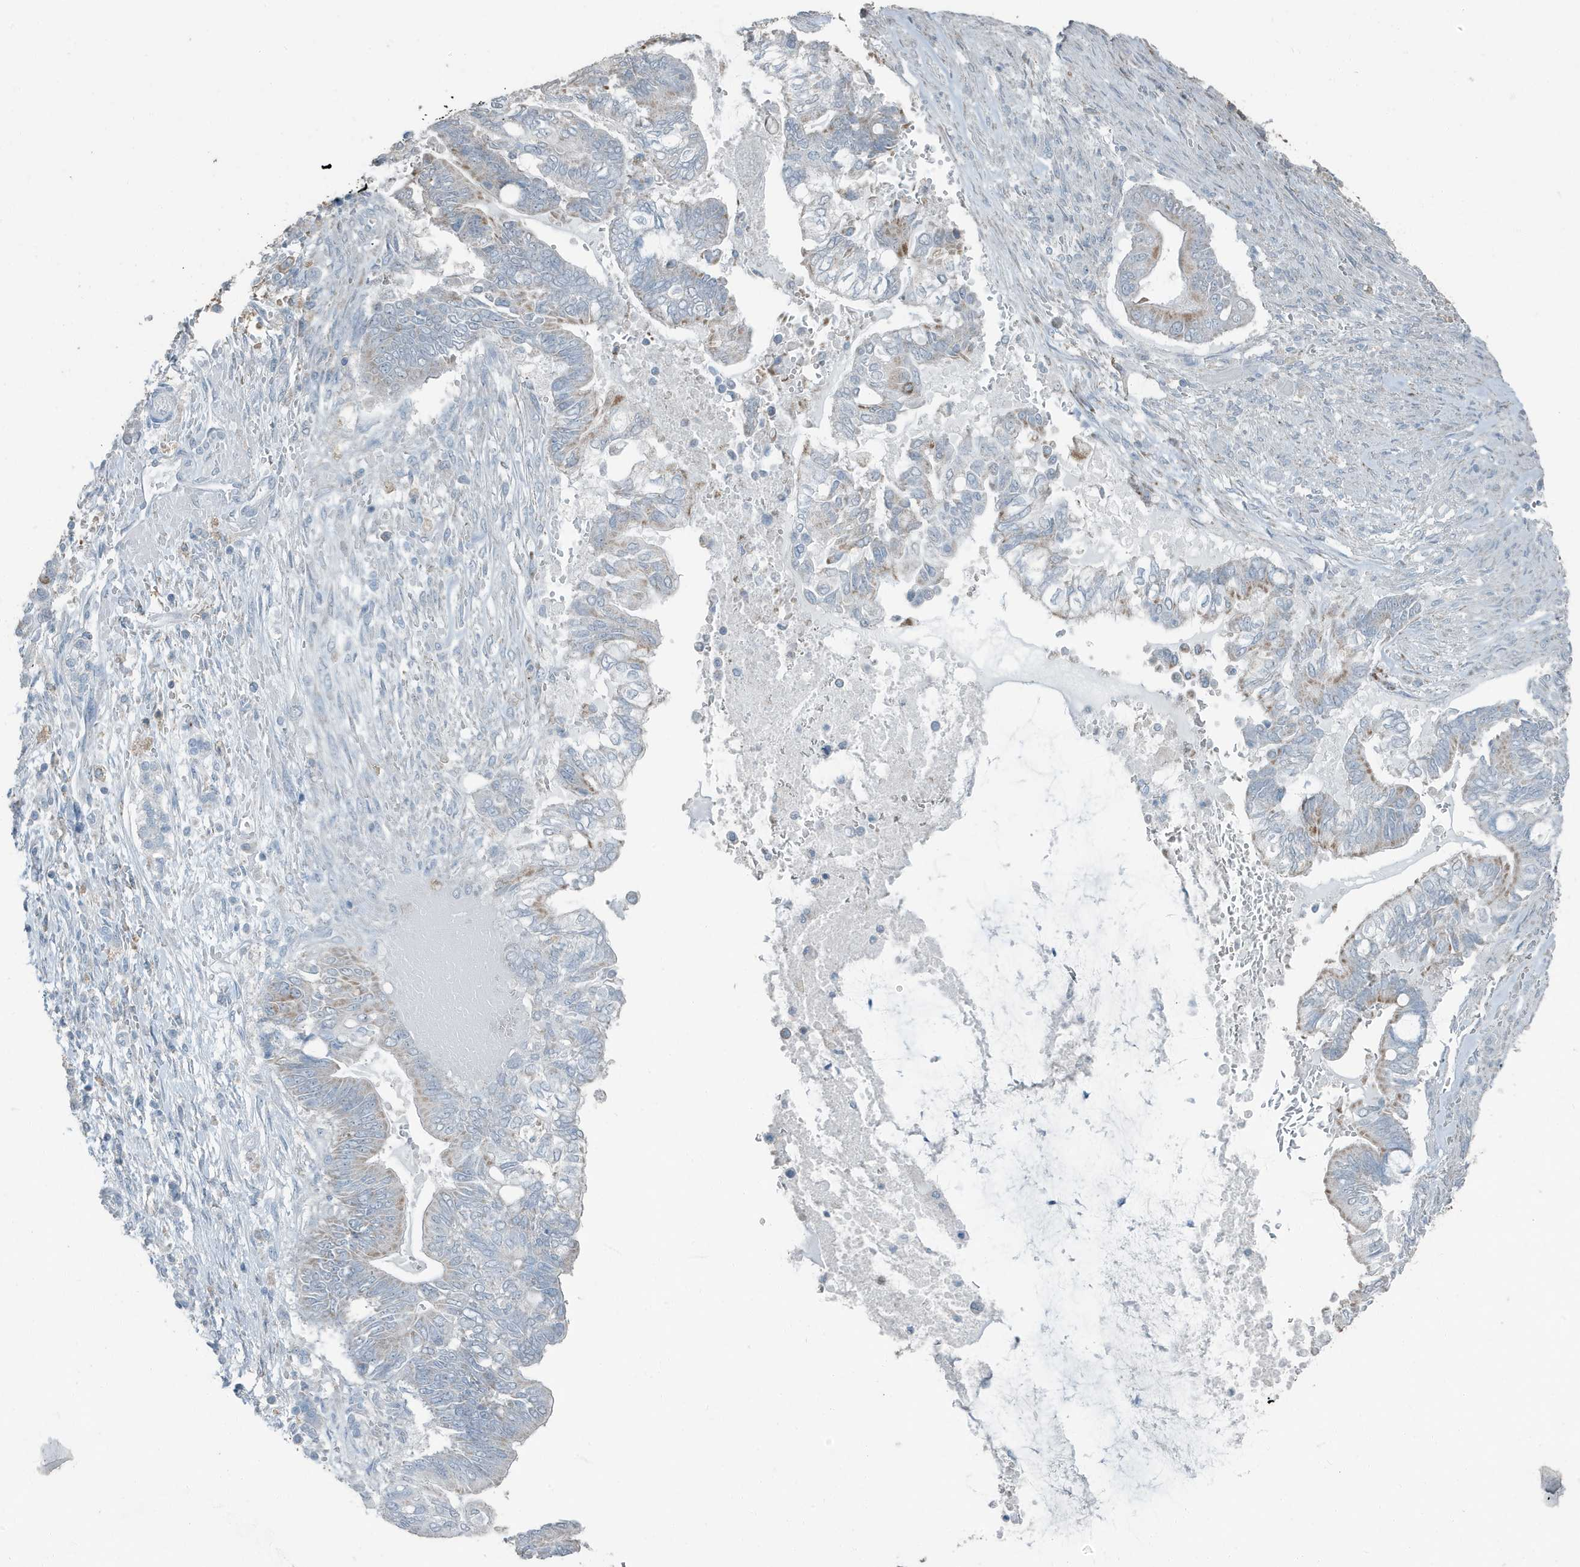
{"staining": {"intensity": "weak", "quantity": "25%-75%", "location": "cytoplasmic/membranous"}, "tissue": "pancreatic cancer", "cell_type": "Tumor cells", "image_type": "cancer", "snomed": [{"axis": "morphology", "description": "Adenocarcinoma, NOS"}, {"axis": "topography", "description": "Pancreas"}], "caption": "Weak cytoplasmic/membranous staining is seen in about 25%-75% of tumor cells in pancreatic adenocarcinoma.", "gene": "FAM162A", "patient": {"sex": "male", "age": 68}}